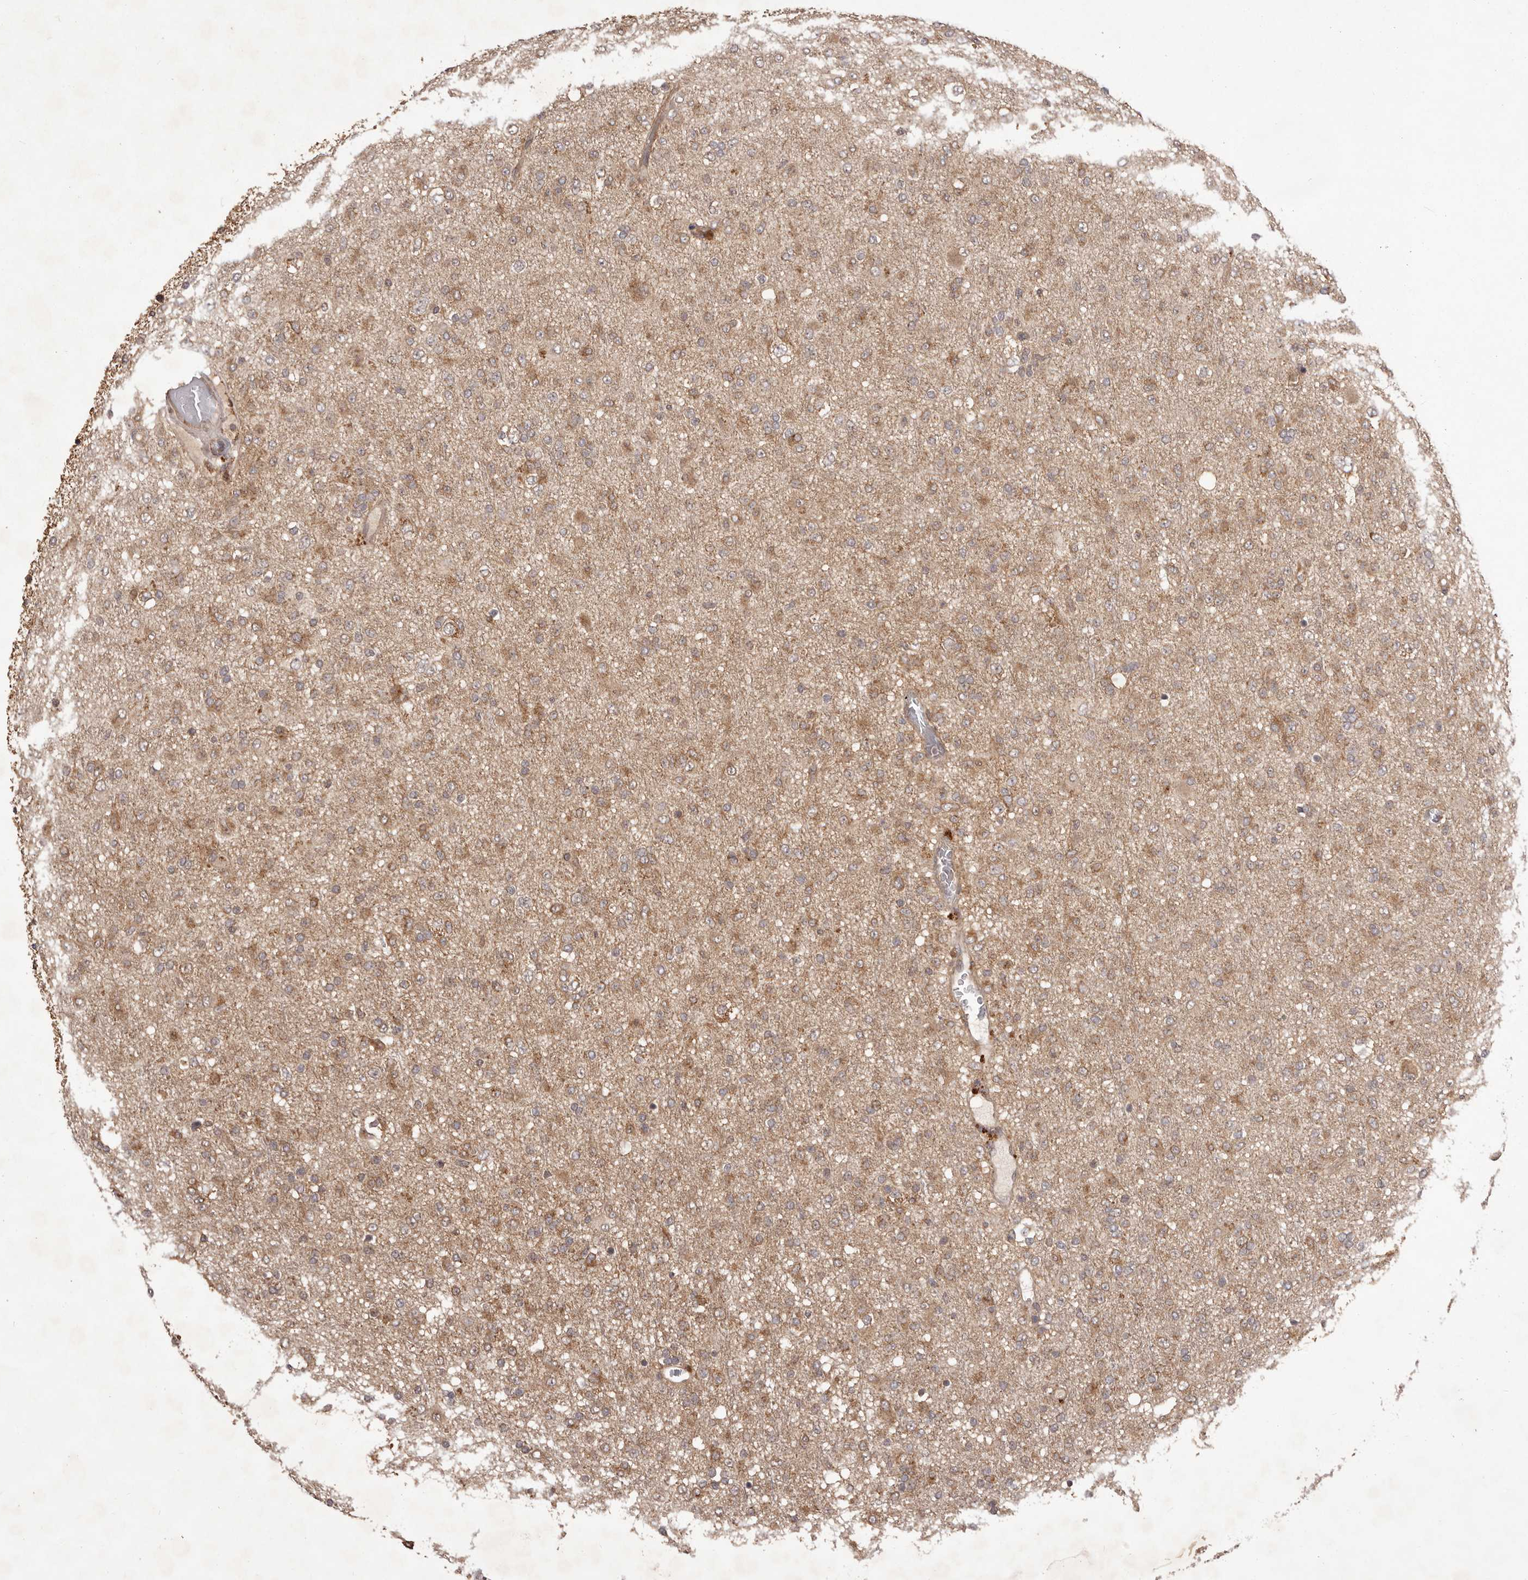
{"staining": {"intensity": "moderate", "quantity": "25%-75%", "location": "cytoplasmic/membranous"}, "tissue": "glioma", "cell_type": "Tumor cells", "image_type": "cancer", "snomed": [{"axis": "morphology", "description": "Glioma, malignant, Low grade"}, {"axis": "topography", "description": "Brain"}], "caption": "Malignant glioma (low-grade) stained with DAB (3,3'-diaminobenzidine) IHC reveals medium levels of moderate cytoplasmic/membranous expression in about 25%-75% of tumor cells.", "gene": "MTO1", "patient": {"sex": "male", "age": 65}}